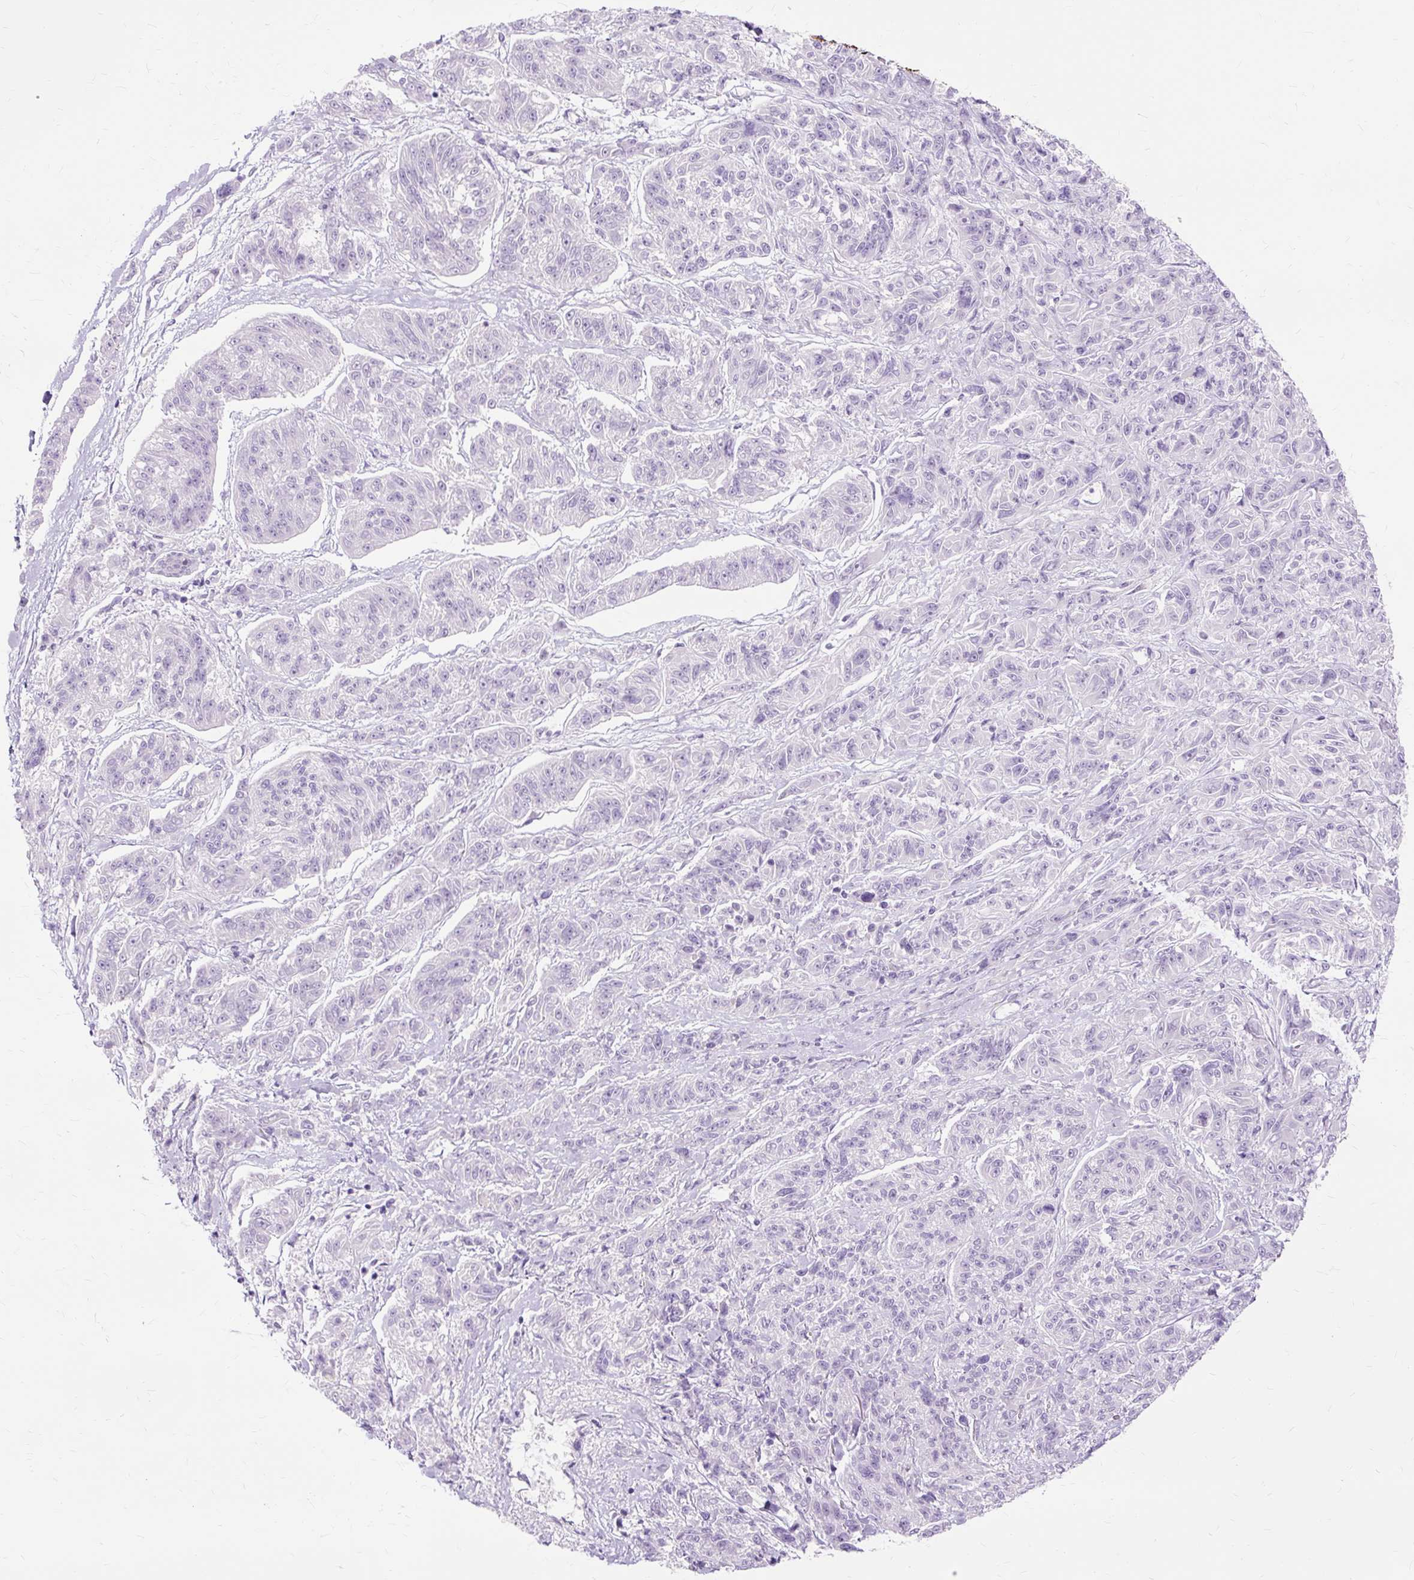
{"staining": {"intensity": "negative", "quantity": "none", "location": "none"}, "tissue": "melanoma", "cell_type": "Tumor cells", "image_type": "cancer", "snomed": [{"axis": "morphology", "description": "Malignant melanoma, NOS"}, {"axis": "topography", "description": "Skin"}], "caption": "Histopathology image shows no protein positivity in tumor cells of malignant melanoma tissue.", "gene": "DCTN4", "patient": {"sex": "male", "age": 53}}